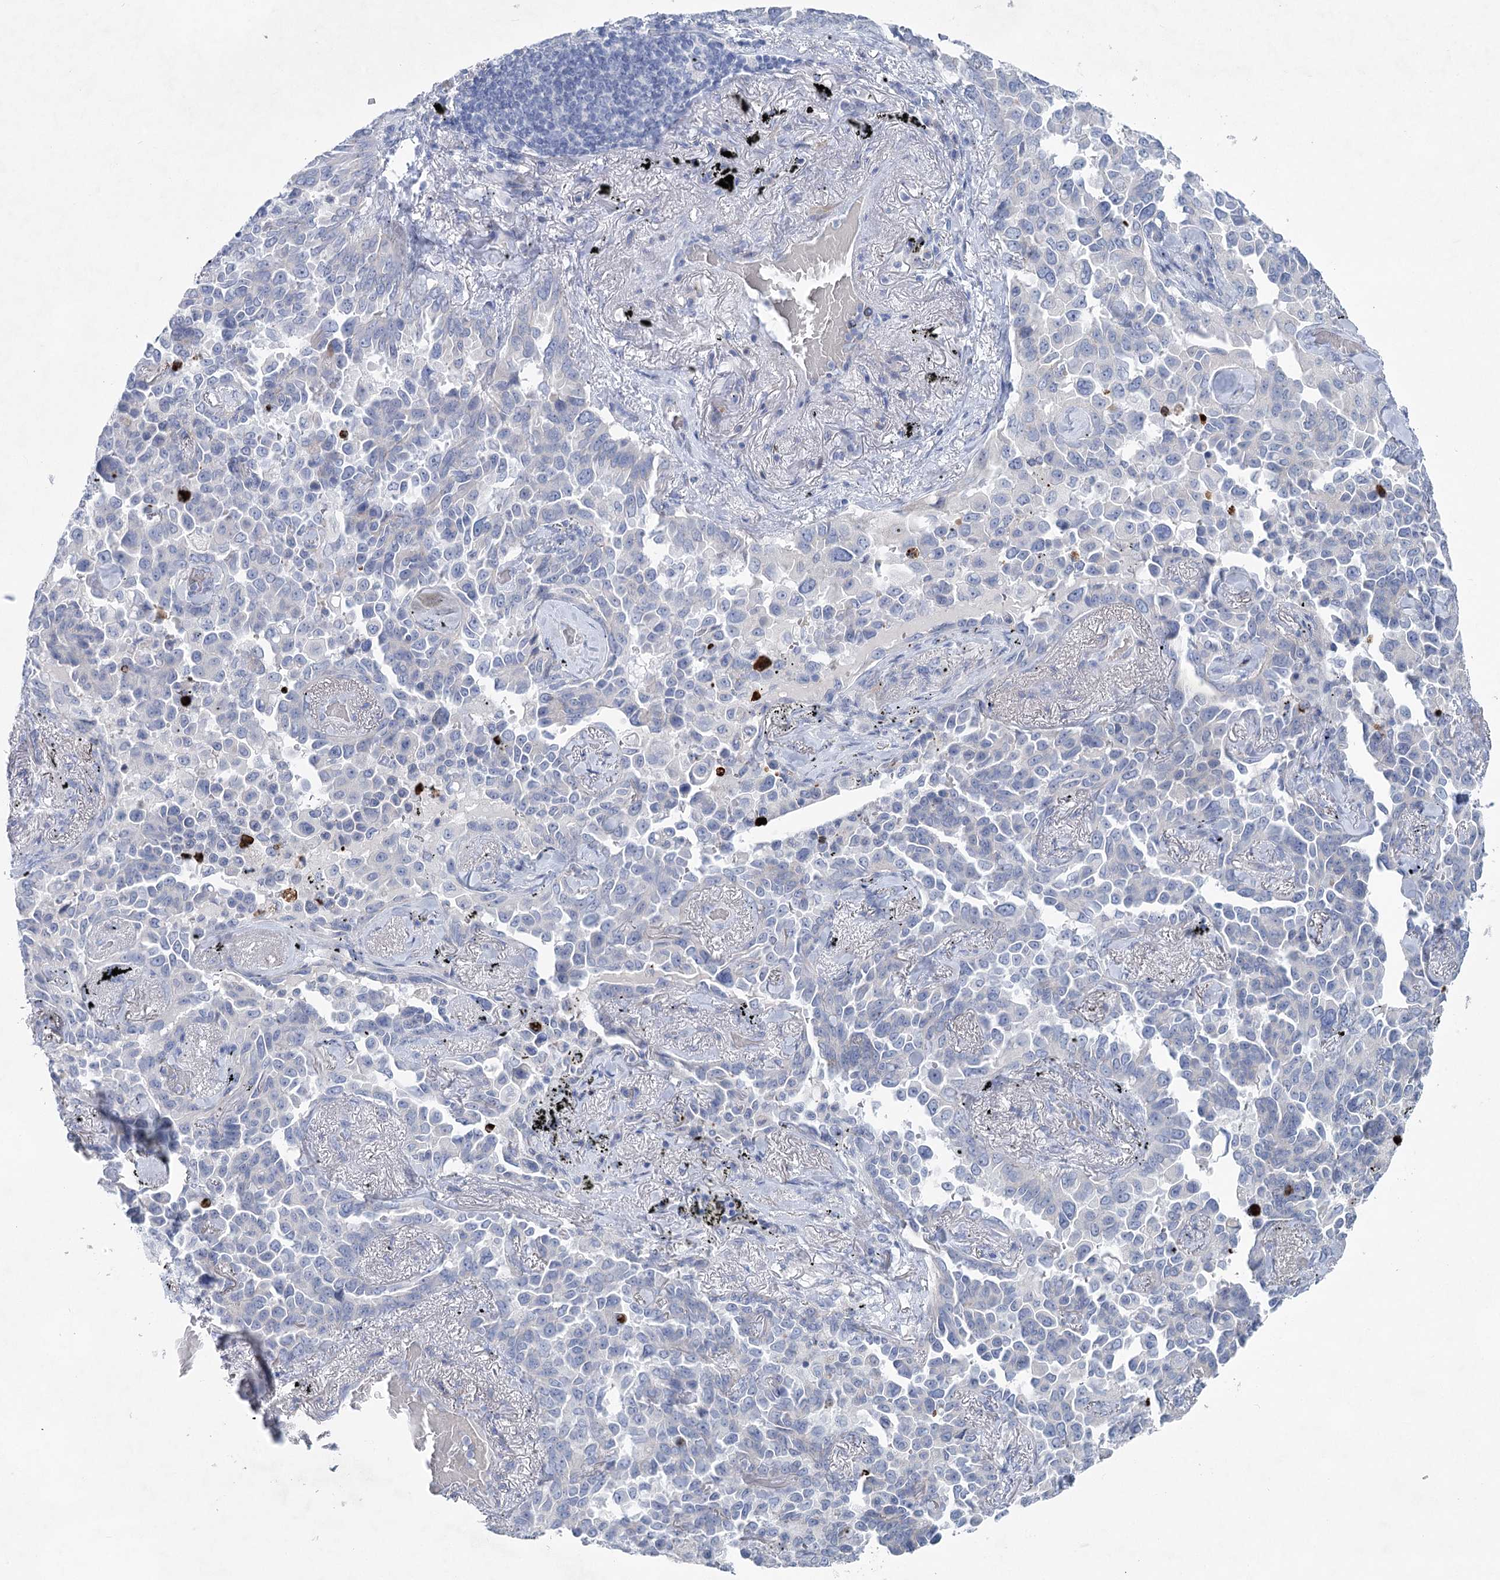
{"staining": {"intensity": "negative", "quantity": "none", "location": "none"}, "tissue": "lung cancer", "cell_type": "Tumor cells", "image_type": "cancer", "snomed": [{"axis": "morphology", "description": "Adenocarcinoma, NOS"}, {"axis": "topography", "description": "Lung"}], "caption": "Tumor cells are negative for protein expression in human adenocarcinoma (lung). (DAB immunohistochemistry with hematoxylin counter stain).", "gene": "WDR74", "patient": {"sex": "female", "age": 67}}